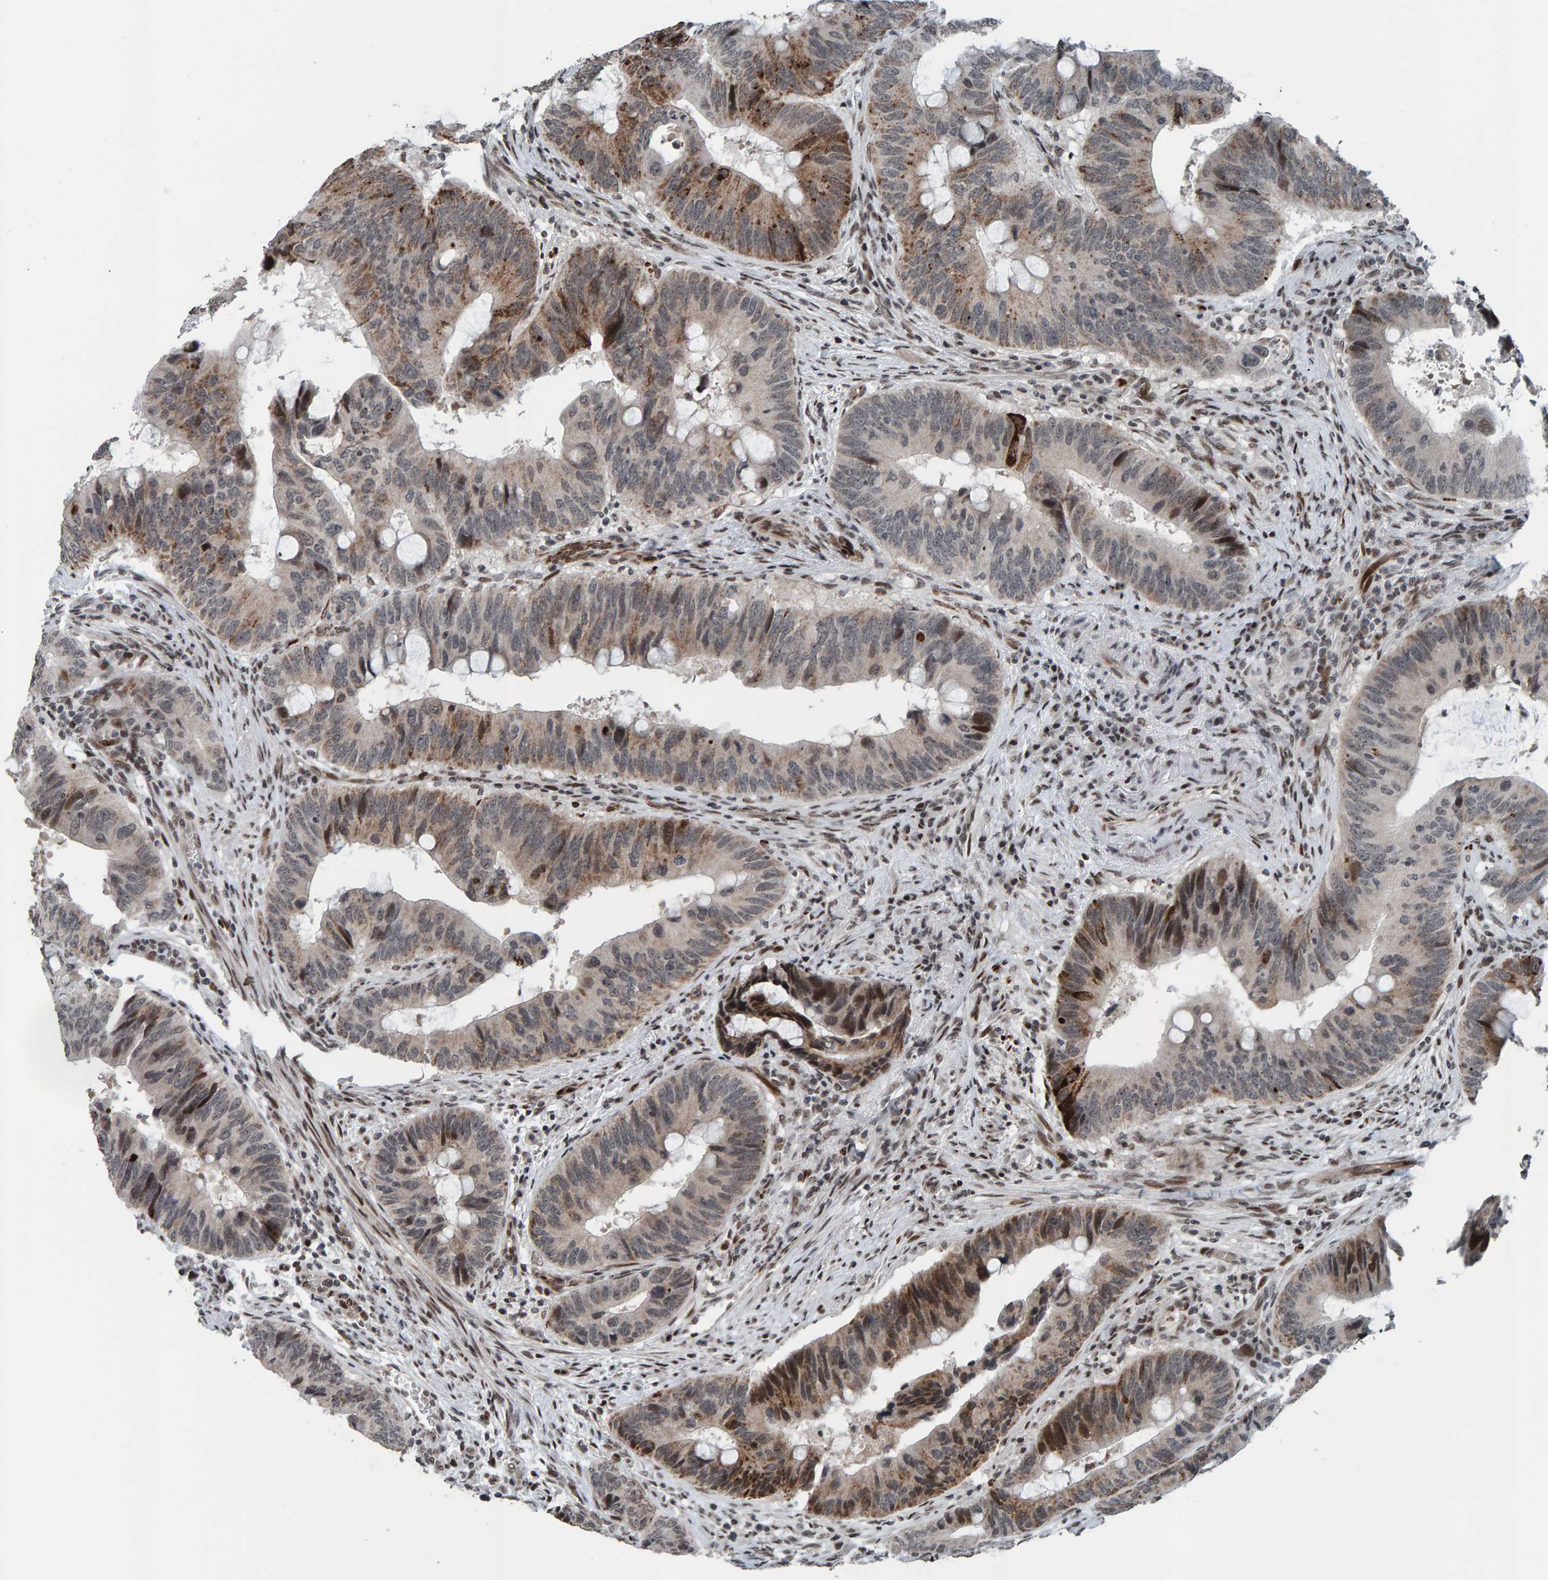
{"staining": {"intensity": "moderate", "quantity": "25%-75%", "location": "cytoplasmic/membranous,nuclear"}, "tissue": "colorectal cancer", "cell_type": "Tumor cells", "image_type": "cancer", "snomed": [{"axis": "morphology", "description": "Adenocarcinoma, NOS"}, {"axis": "topography", "description": "Colon"}], "caption": "Protein analysis of colorectal cancer tissue displays moderate cytoplasmic/membranous and nuclear staining in about 25%-75% of tumor cells.", "gene": "ZNF366", "patient": {"sex": "male", "age": 71}}